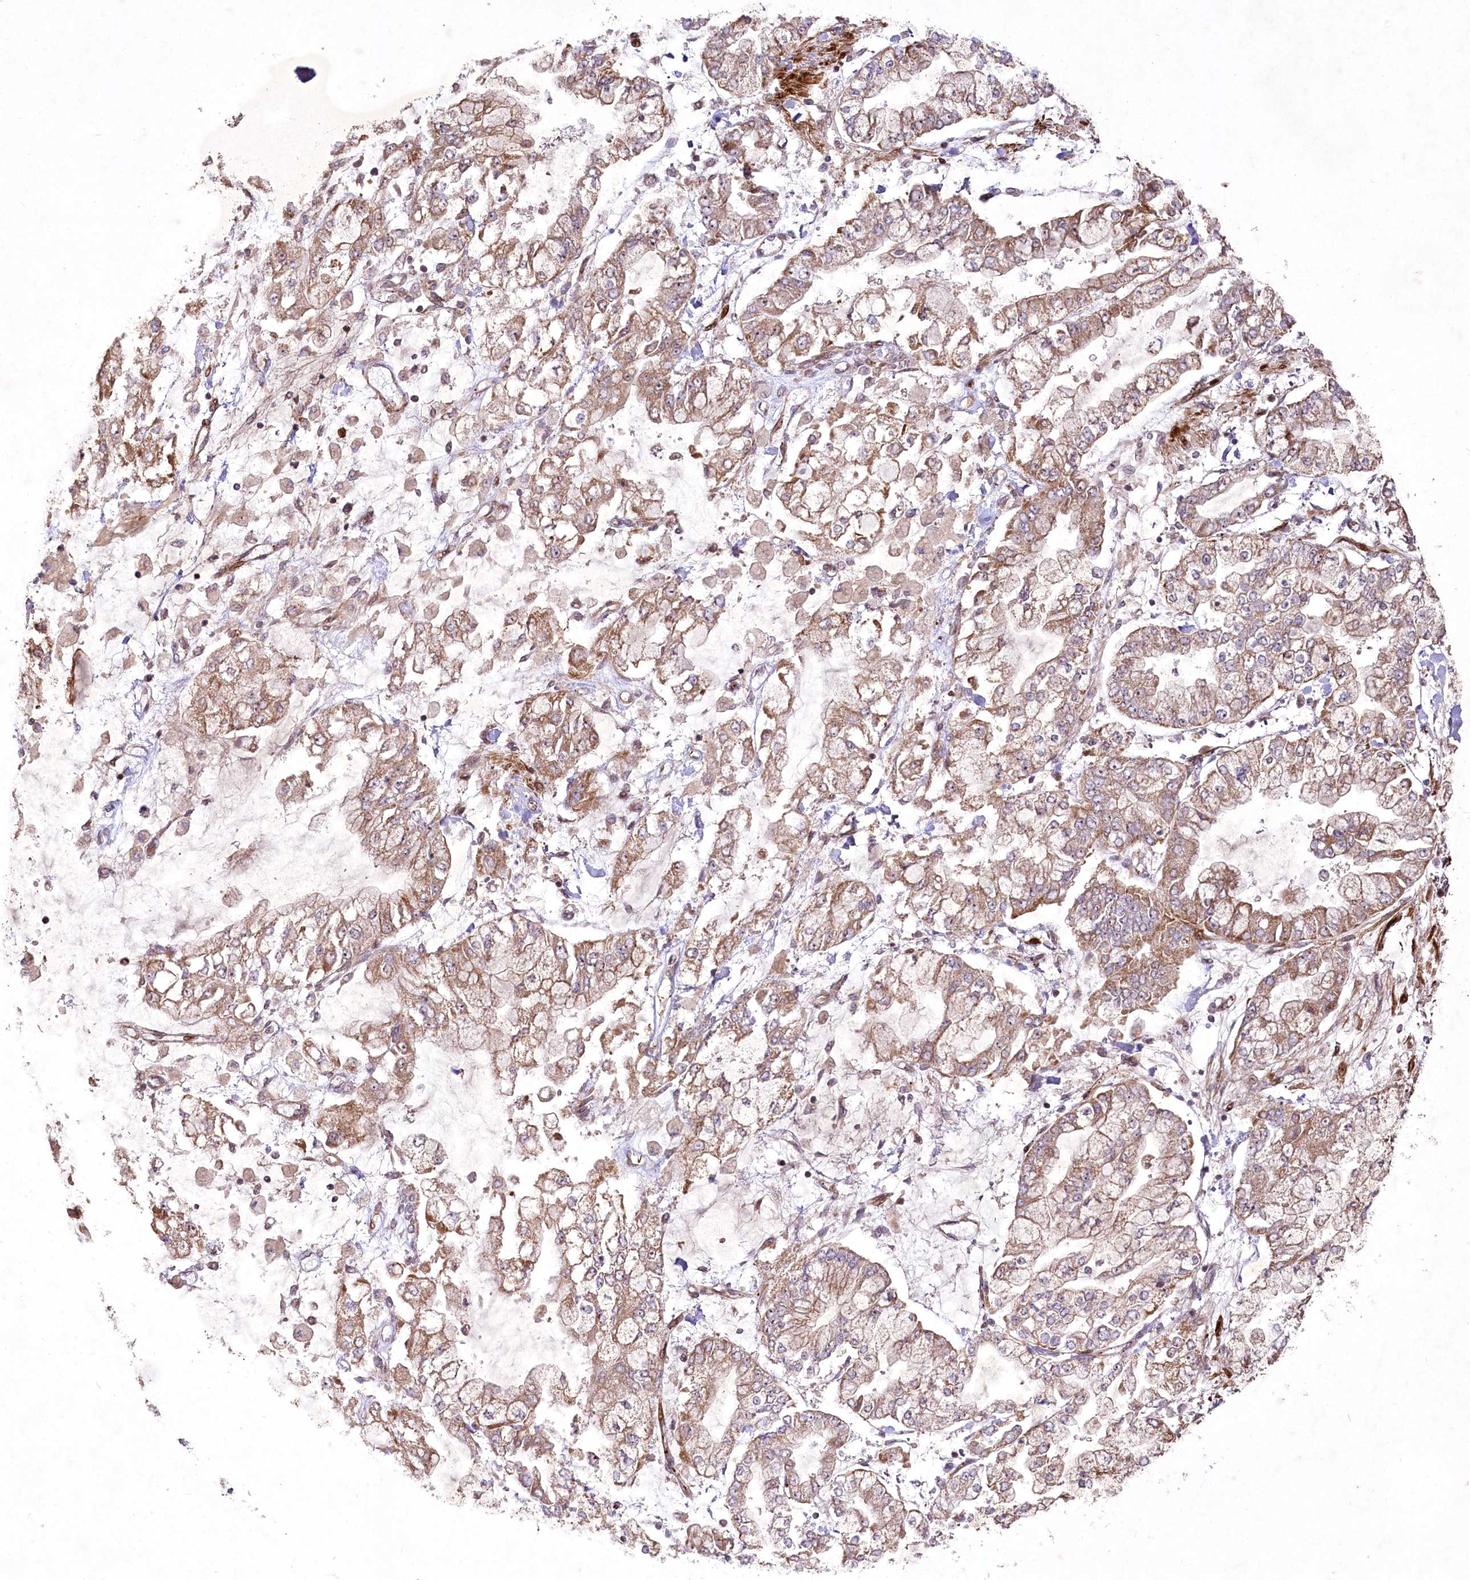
{"staining": {"intensity": "moderate", "quantity": ">75%", "location": "cytoplasmic/membranous"}, "tissue": "stomach cancer", "cell_type": "Tumor cells", "image_type": "cancer", "snomed": [{"axis": "morphology", "description": "Normal tissue, NOS"}, {"axis": "morphology", "description": "Adenocarcinoma, NOS"}, {"axis": "topography", "description": "Stomach, upper"}, {"axis": "topography", "description": "Stomach"}], "caption": "Immunohistochemistry of human stomach adenocarcinoma reveals medium levels of moderate cytoplasmic/membranous positivity in approximately >75% of tumor cells. Nuclei are stained in blue.", "gene": "PSTK", "patient": {"sex": "male", "age": 76}}